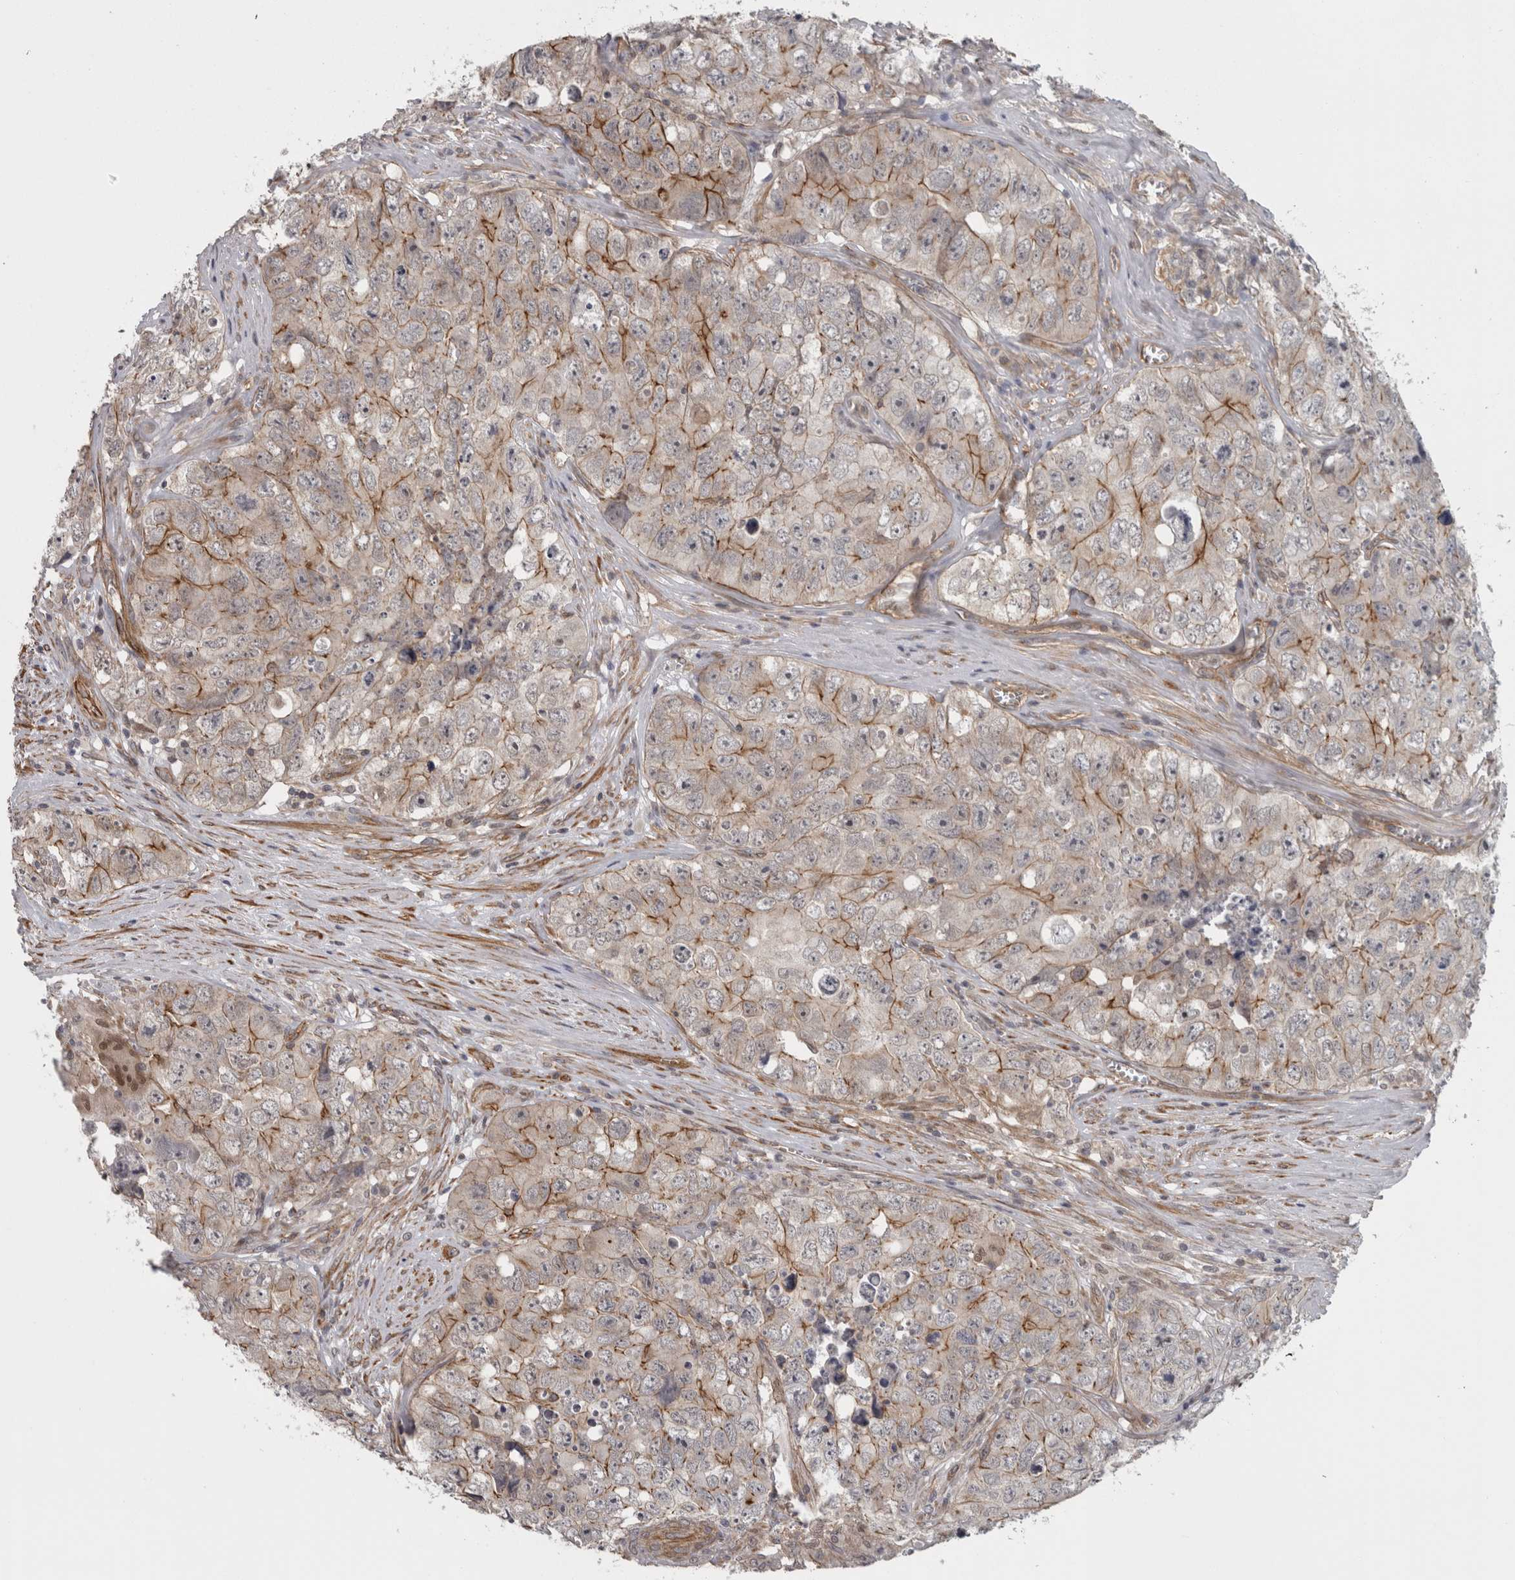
{"staining": {"intensity": "moderate", "quantity": "25%-75%", "location": "cytoplasmic/membranous"}, "tissue": "testis cancer", "cell_type": "Tumor cells", "image_type": "cancer", "snomed": [{"axis": "morphology", "description": "Seminoma, NOS"}, {"axis": "morphology", "description": "Carcinoma, Embryonal, NOS"}, {"axis": "topography", "description": "Testis"}], "caption": "Immunohistochemical staining of human testis cancer (embryonal carcinoma) reveals medium levels of moderate cytoplasmic/membranous expression in about 25%-75% of tumor cells. The protein is shown in brown color, while the nuclei are stained blue.", "gene": "RMDN1", "patient": {"sex": "male", "age": 43}}